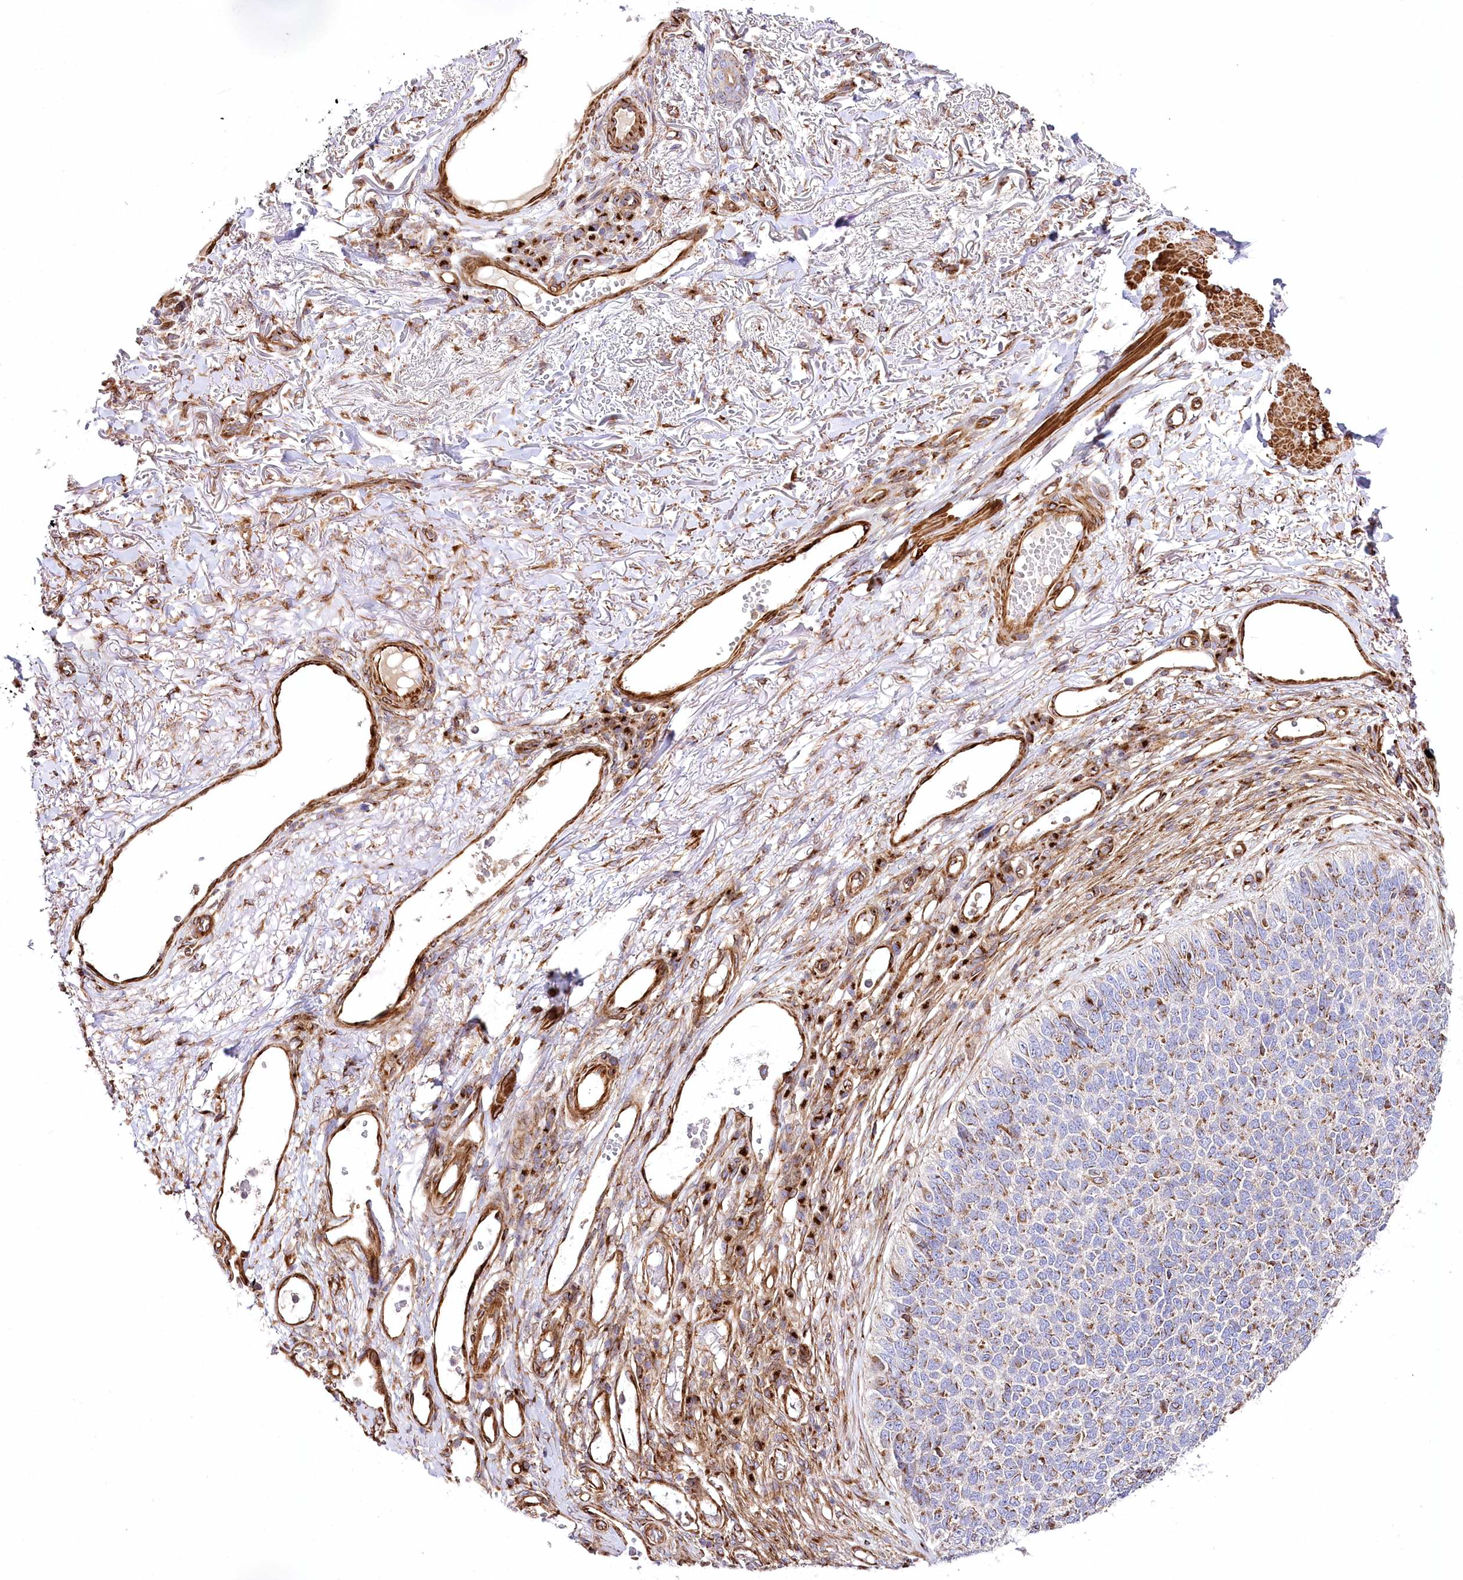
{"staining": {"intensity": "moderate", "quantity": ">75%", "location": "cytoplasmic/membranous"}, "tissue": "skin cancer", "cell_type": "Tumor cells", "image_type": "cancer", "snomed": [{"axis": "morphology", "description": "Basal cell carcinoma"}, {"axis": "topography", "description": "Skin"}], "caption": "Brown immunohistochemical staining in skin cancer exhibits moderate cytoplasmic/membranous staining in approximately >75% of tumor cells.", "gene": "ABRAXAS2", "patient": {"sex": "female", "age": 84}}